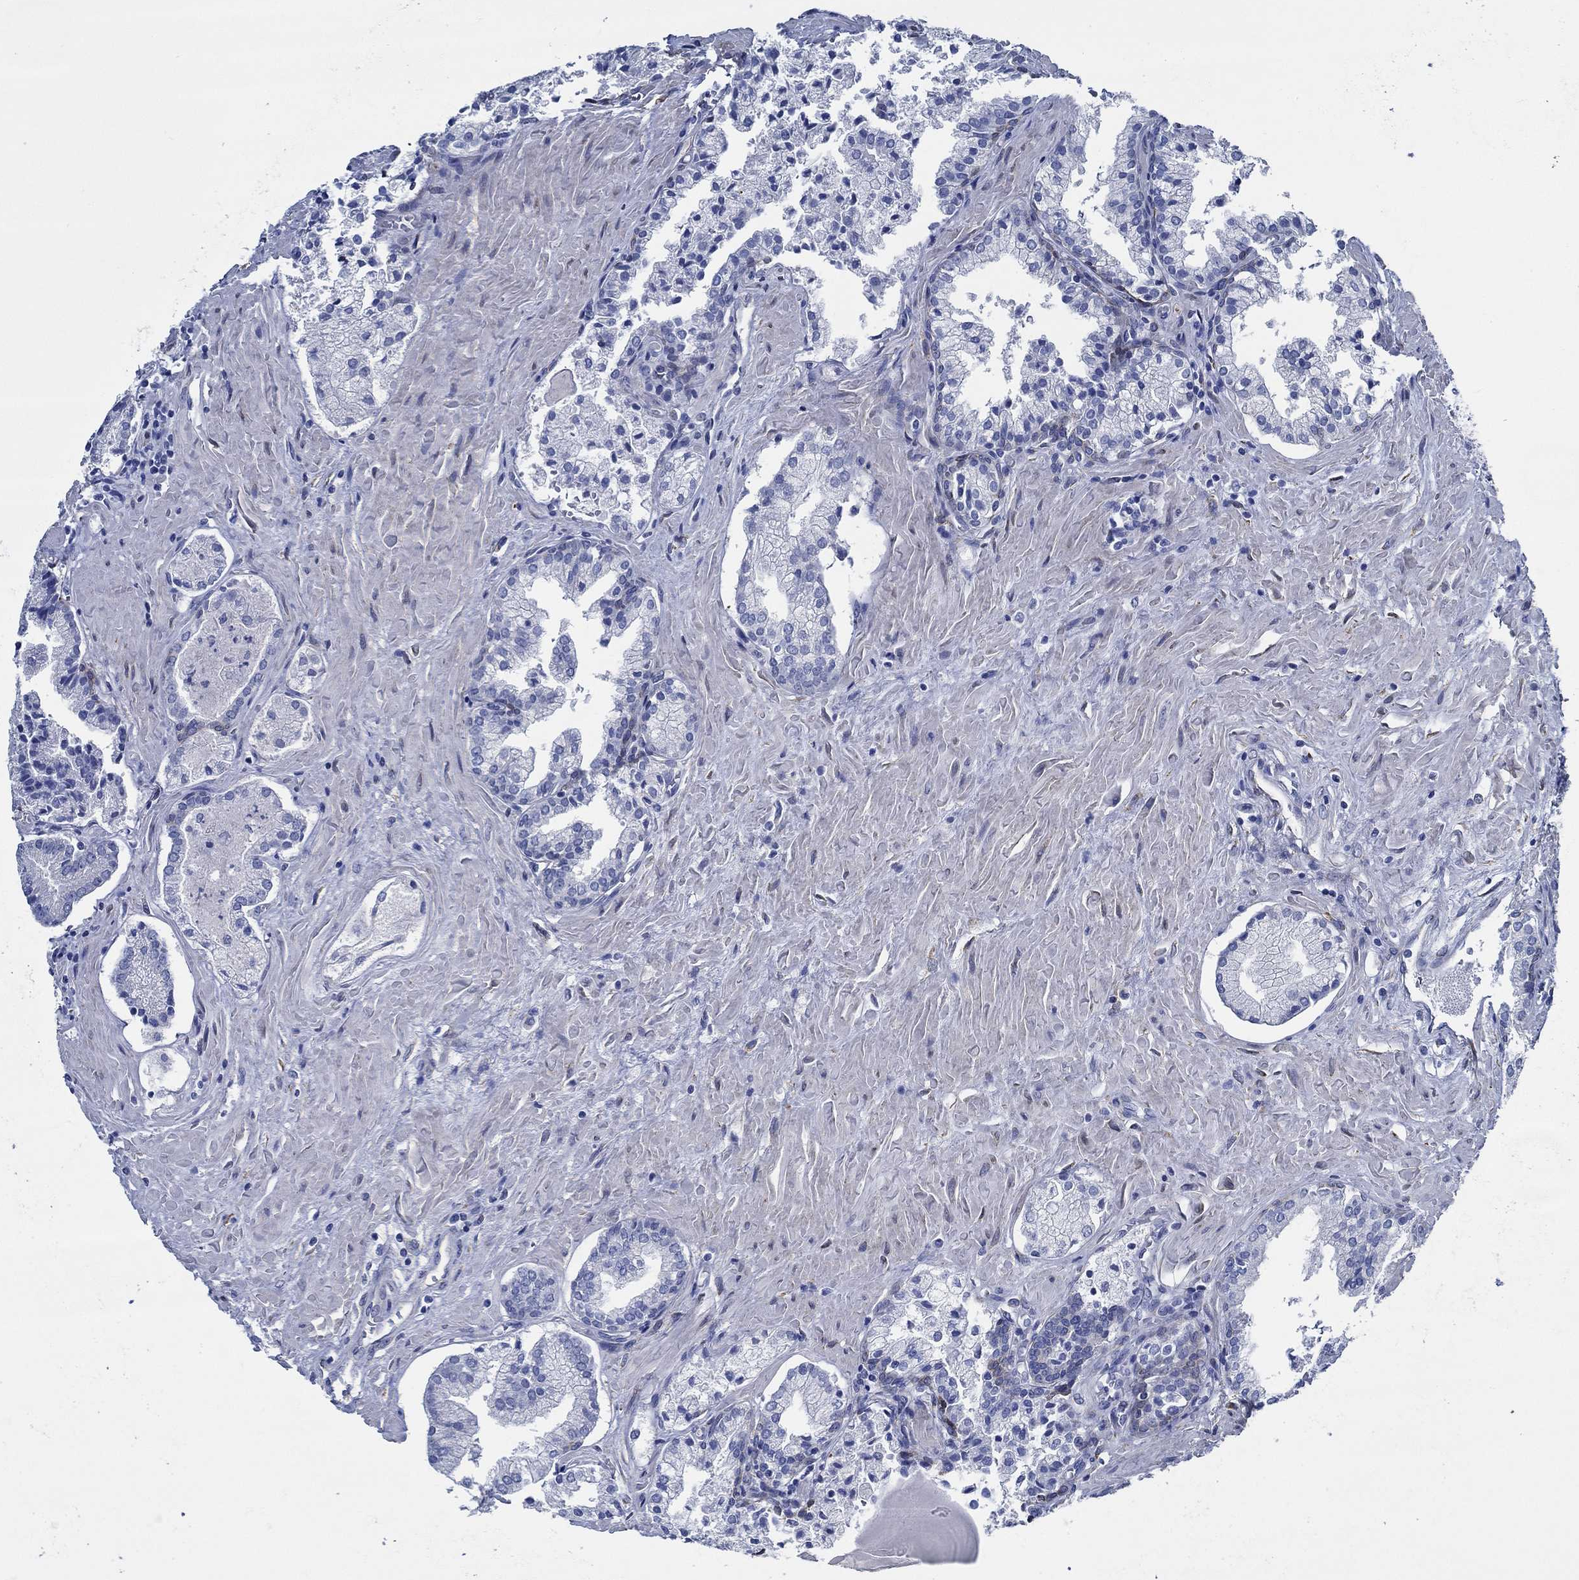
{"staining": {"intensity": "negative", "quantity": "none", "location": "none"}, "tissue": "prostate cancer", "cell_type": "Tumor cells", "image_type": "cancer", "snomed": [{"axis": "morphology", "description": "Adenocarcinoma, NOS"}, {"axis": "topography", "description": "Prostate and seminal vesicle, NOS"}, {"axis": "topography", "description": "Prostate"}], "caption": "Histopathology image shows no significant protein expression in tumor cells of prostate cancer (adenocarcinoma).", "gene": "HECW2", "patient": {"sex": "male", "age": 44}}